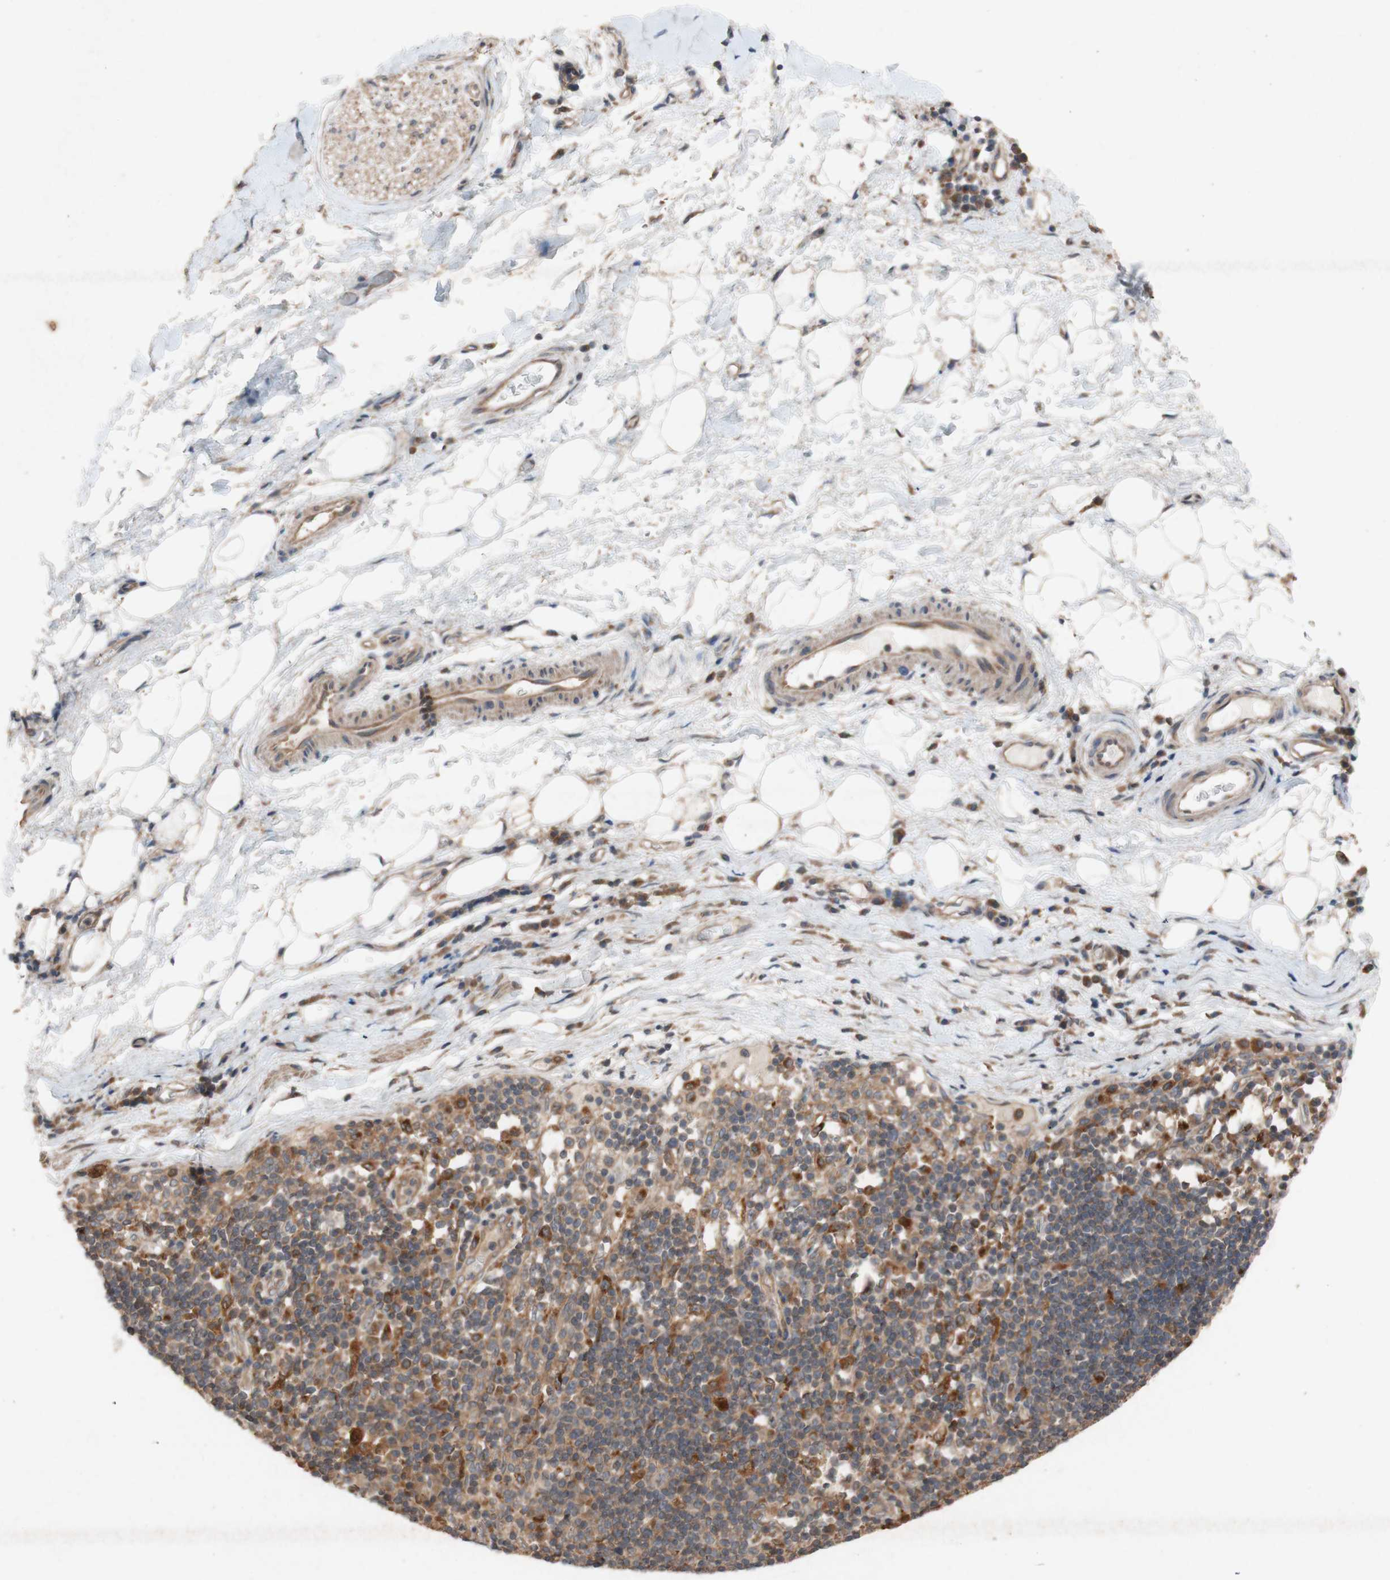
{"staining": {"intensity": "weak", "quantity": "25%-75%", "location": "cytoplasmic/membranous"}, "tissue": "adipose tissue", "cell_type": "Adipocytes", "image_type": "normal", "snomed": [{"axis": "morphology", "description": "Normal tissue, NOS"}, {"axis": "morphology", "description": "Adenocarcinoma, NOS"}, {"axis": "topography", "description": "Esophagus"}], "caption": "Protein expression analysis of benign human adipose tissue reveals weak cytoplasmic/membranous staining in about 25%-75% of adipocytes. (DAB (3,3'-diaminobenzidine) IHC, brown staining for protein, blue staining for nuclei).", "gene": "ATP6V1F", "patient": {"sex": "male", "age": 62}}